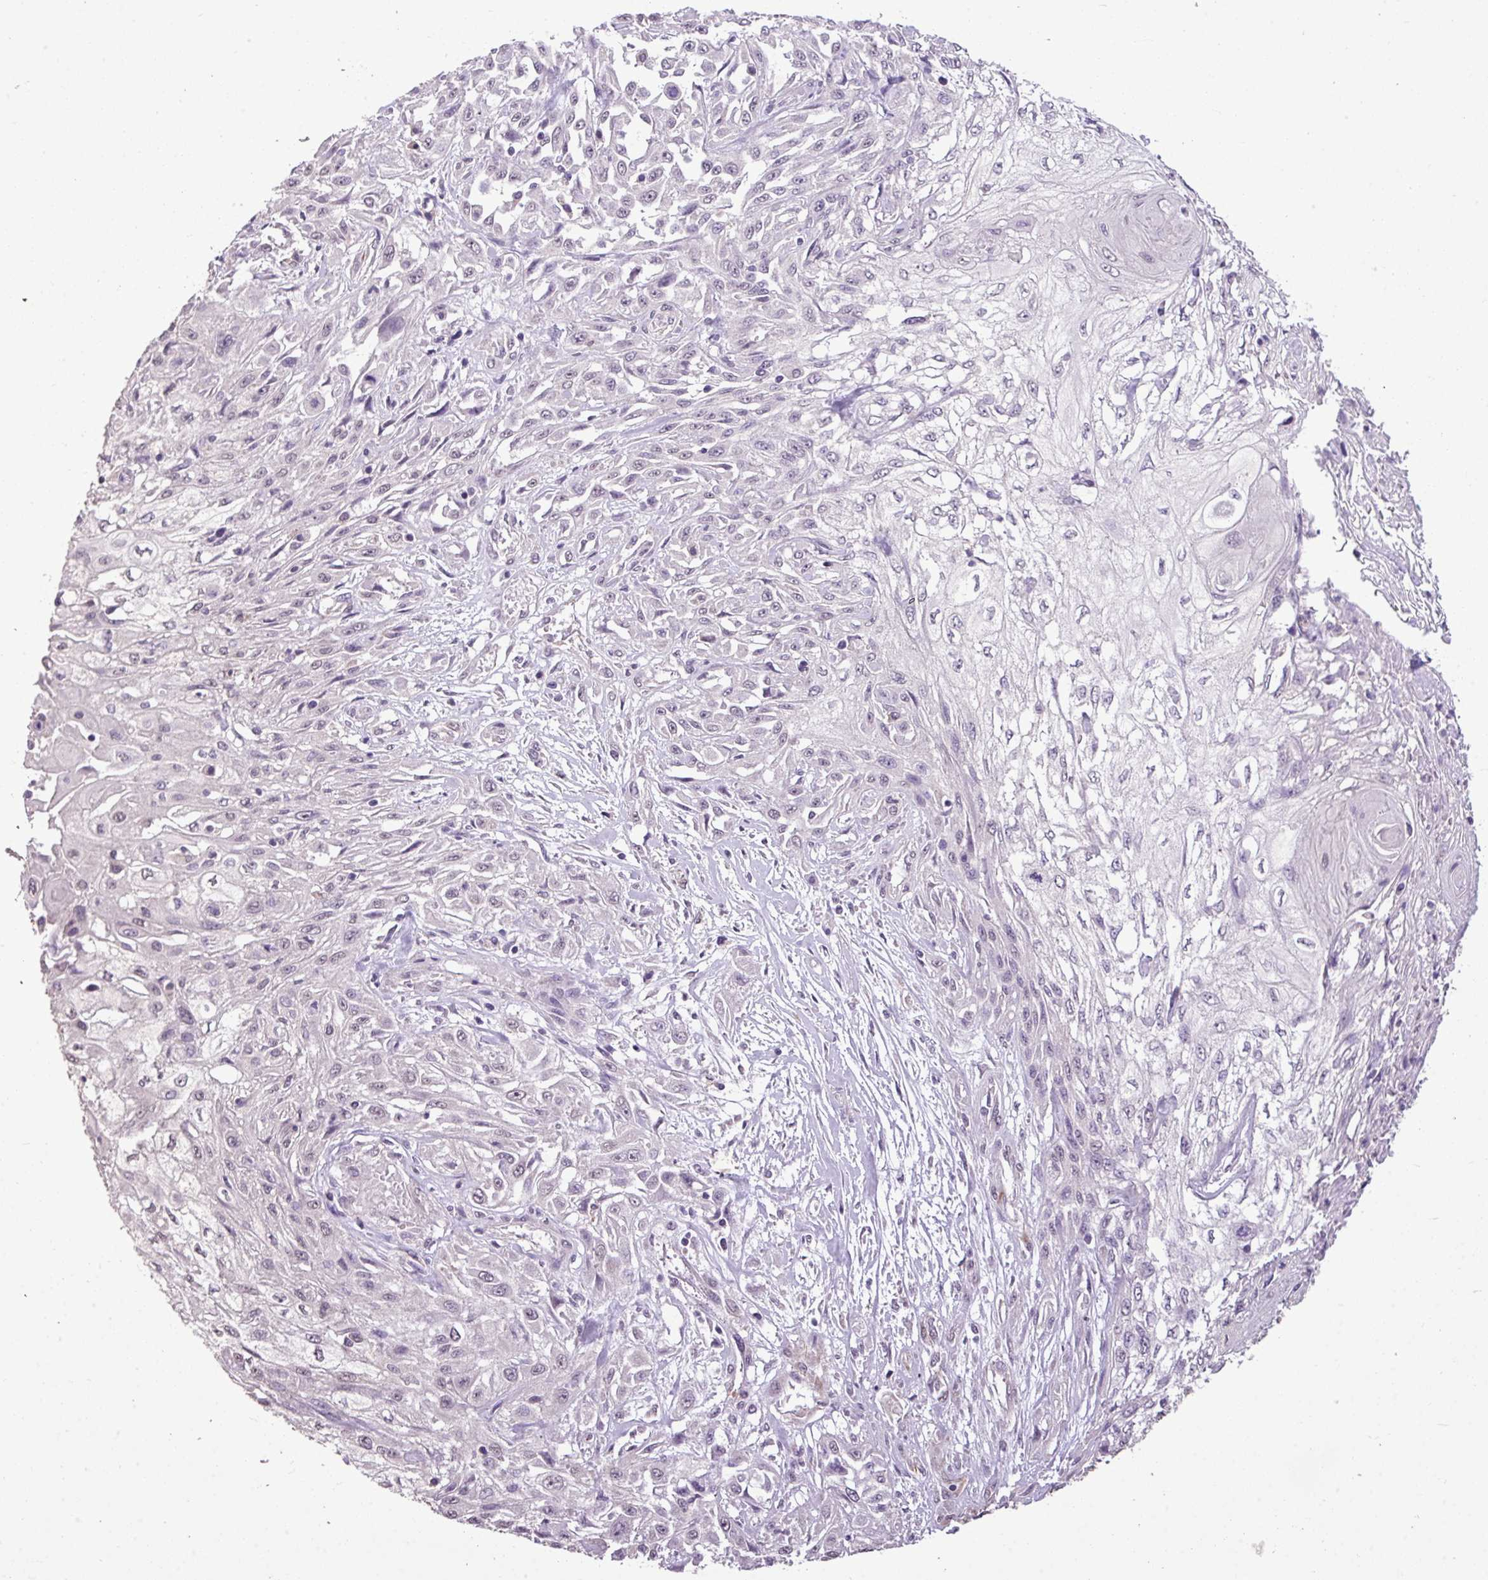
{"staining": {"intensity": "negative", "quantity": "none", "location": "none"}, "tissue": "skin cancer", "cell_type": "Tumor cells", "image_type": "cancer", "snomed": [{"axis": "morphology", "description": "Squamous cell carcinoma, NOS"}, {"axis": "morphology", "description": "Squamous cell carcinoma, metastatic, NOS"}, {"axis": "topography", "description": "Skin"}, {"axis": "topography", "description": "Lymph node"}], "caption": "Immunohistochemistry photomicrograph of skin metastatic squamous cell carcinoma stained for a protein (brown), which demonstrates no staining in tumor cells.", "gene": "ALDH2", "patient": {"sex": "male", "age": 75}}